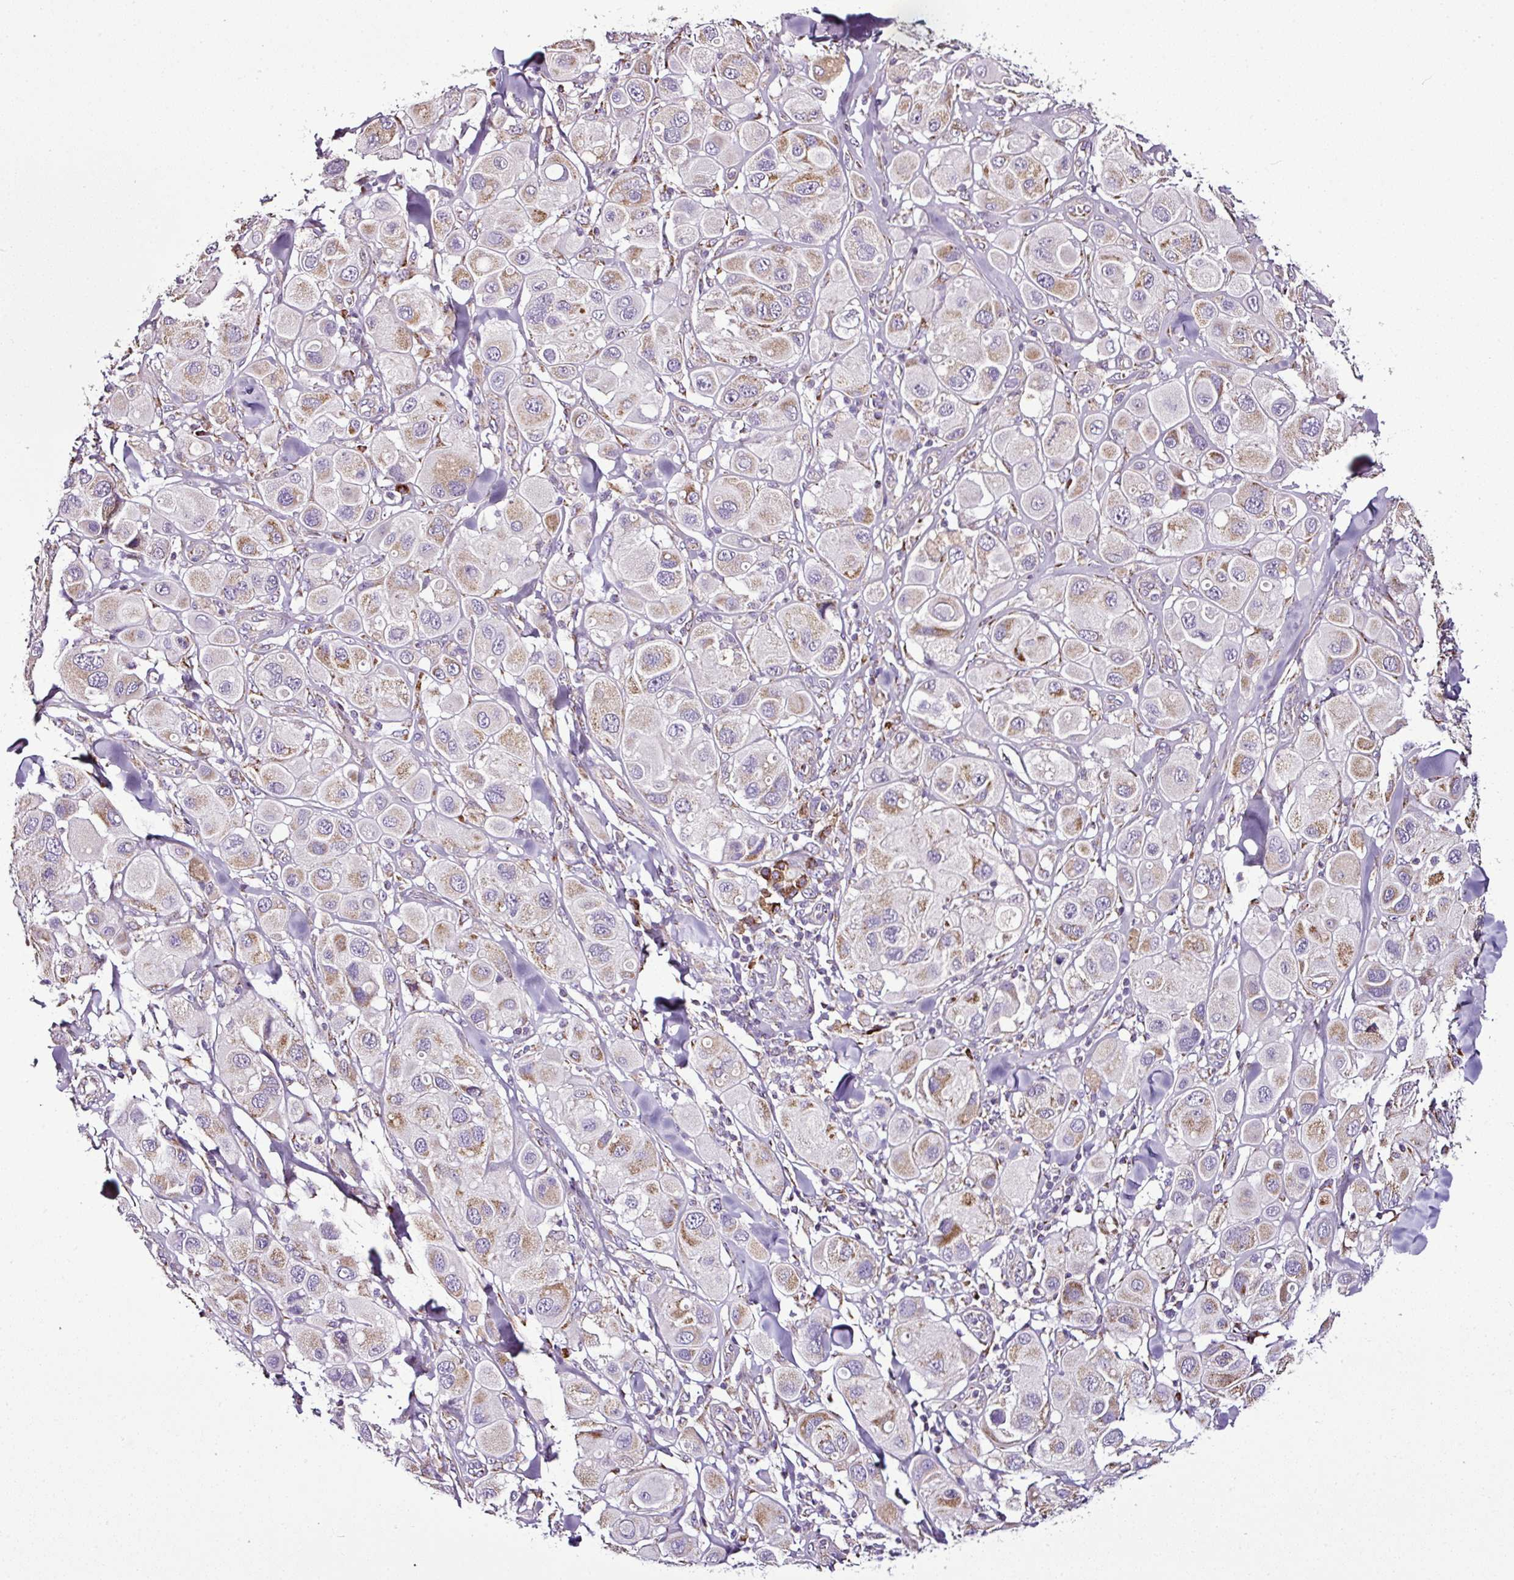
{"staining": {"intensity": "weak", "quantity": "25%-75%", "location": "cytoplasmic/membranous"}, "tissue": "melanoma", "cell_type": "Tumor cells", "image_type": "cancer", "snomed": [{"axis": "morphology", "description": "Malignant melanoma, Metastatic site"}, {"axis": "topography", "description": "Skin"}], "caption": "This is an image of IHC staining of melanoma, which shows weak expression in the cytoplasmic/membranous of tumor cells.", "gene": "DPAGT1", "patient": {"sex": "male", "age": 41}}